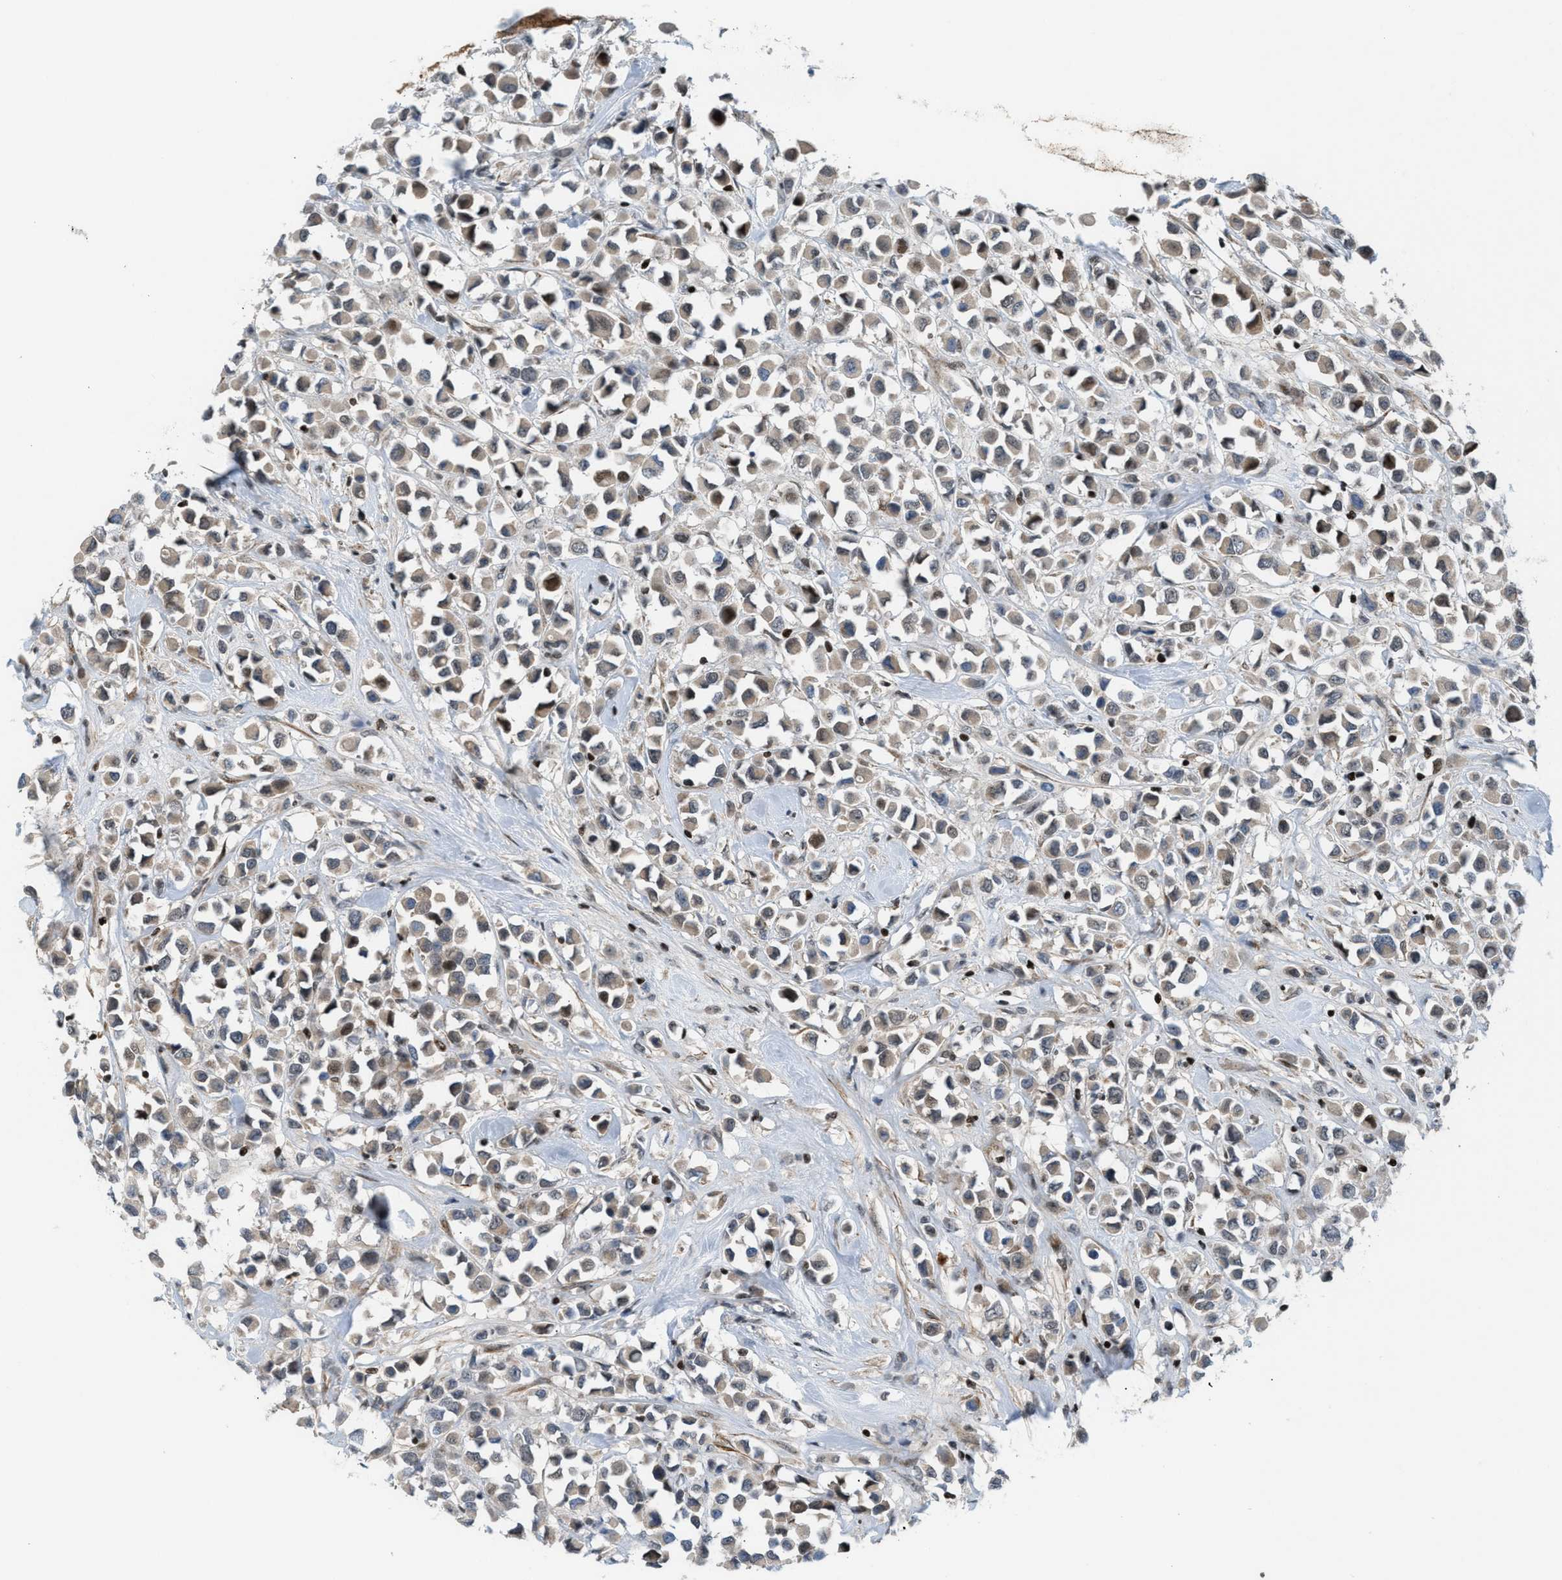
{"staining": {"intensity": "weak", "quantity": ">75%", "location": "cytoplasmic/membranous"}, "tissue": "breast cancer", "cell_type": "Tumor cells", "image_type": "cancer", "snomed": [{"axis": "morphology", "description": "Duct carcinoma"}, {"axis": "topography", "description": "Breast"}], "caption": "Immunohistochemistry (DAB) staining of breast intraductal carcinoma displays weak cytoplasmic/membranous protein positivity in approximately >75% of tumor cells.", "gene": "ZNF276", "patient": {"sex": "female", "age": 61}}